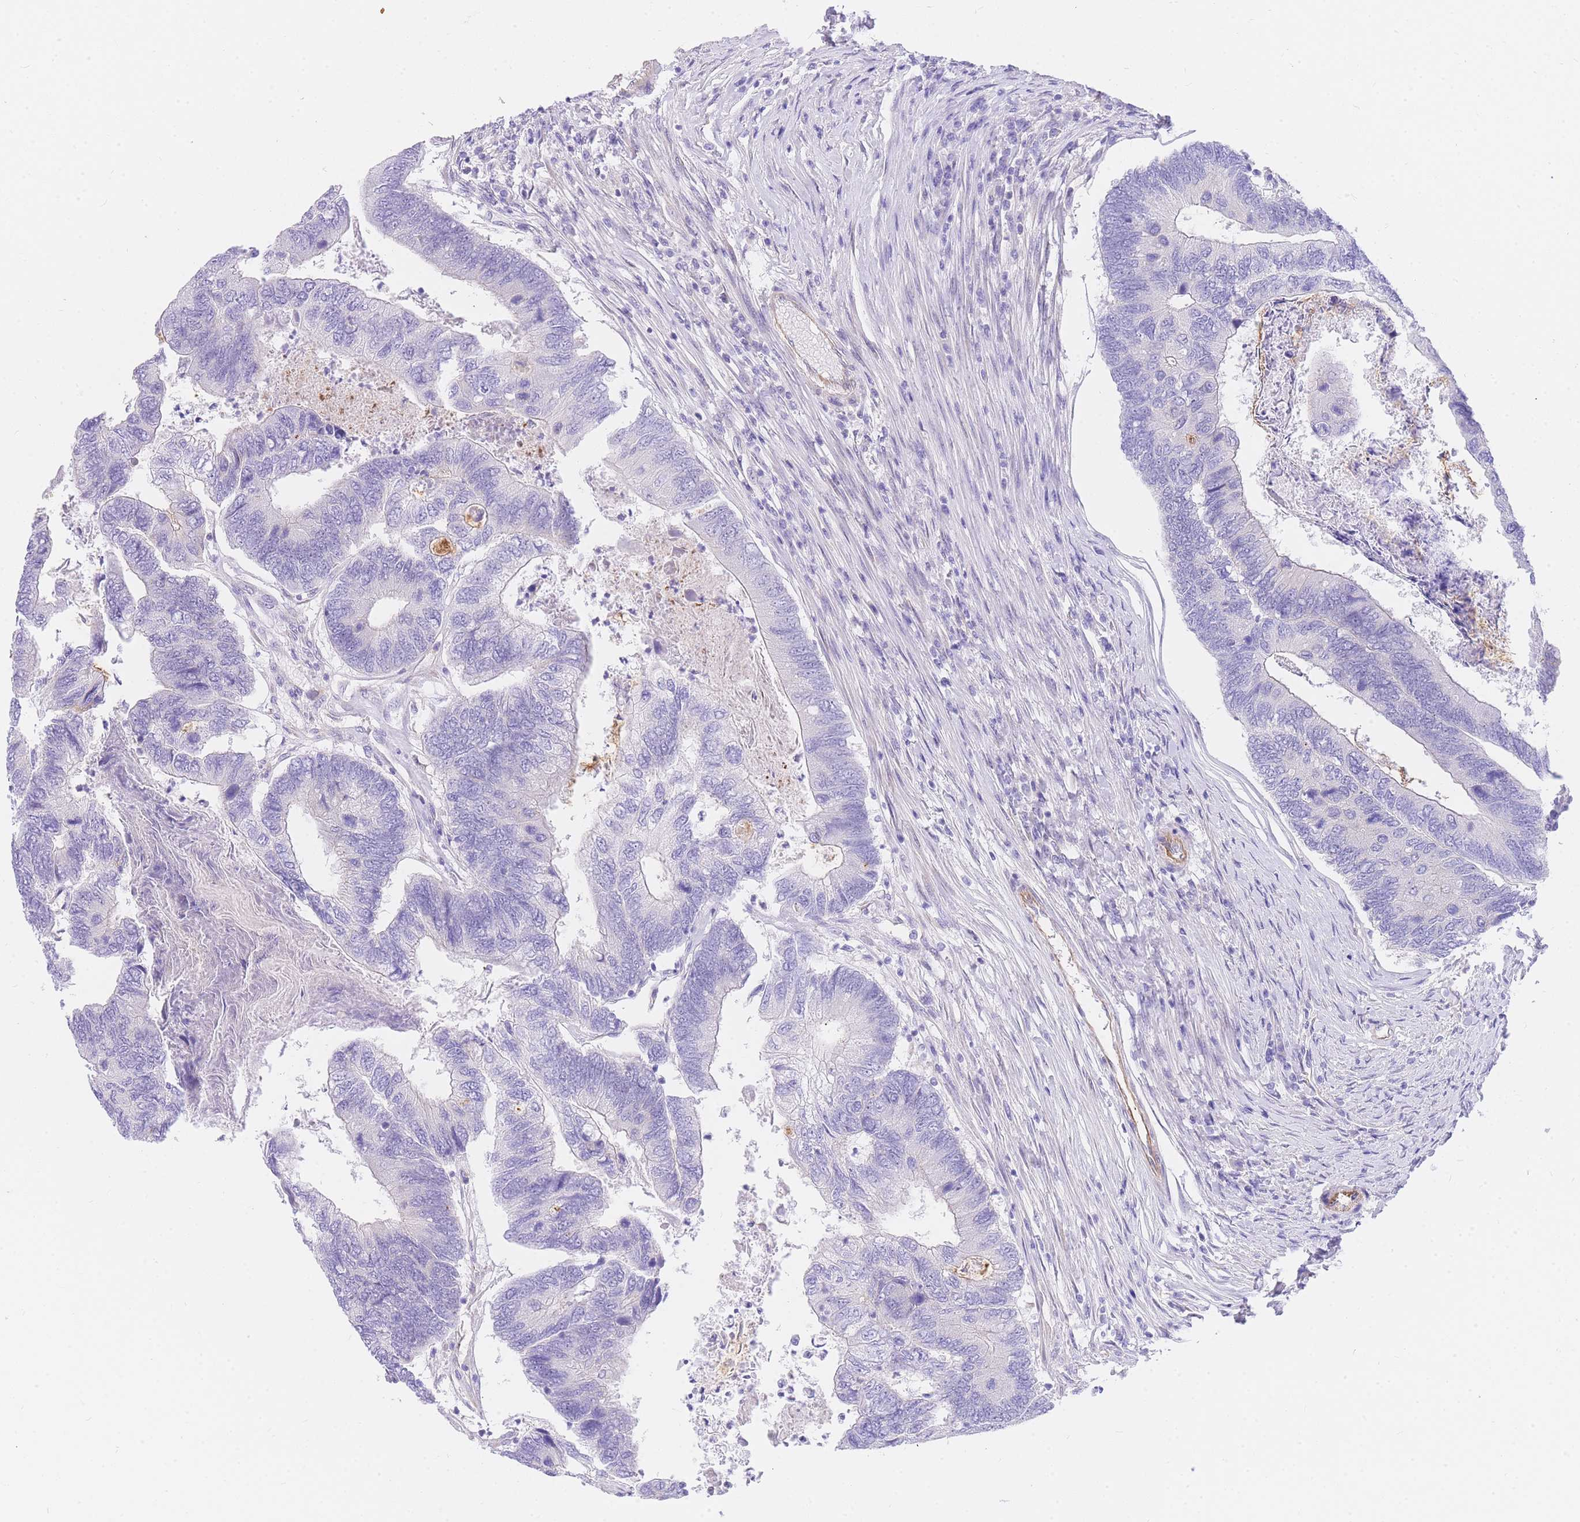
{"staining": {"intensity": "negative", "quantity": "none", "location": "none"}, "tissue": "colorectal cancer", "cell_type": "Tumor cells", "image_type": "cancer", "snomed": [{"axis": "morphology", "description": "Adenocarcinoma, NOS"}, {"axis": "topography", "description": "Colon"}], "caption": "This is an immunohistochemistry (IHC) histopathology image of human adenocarcinoma (colorectal). There is no expression in tumor cells.", "gene": "SRSF12", "patient": {"sex": "female", "age": 67}}